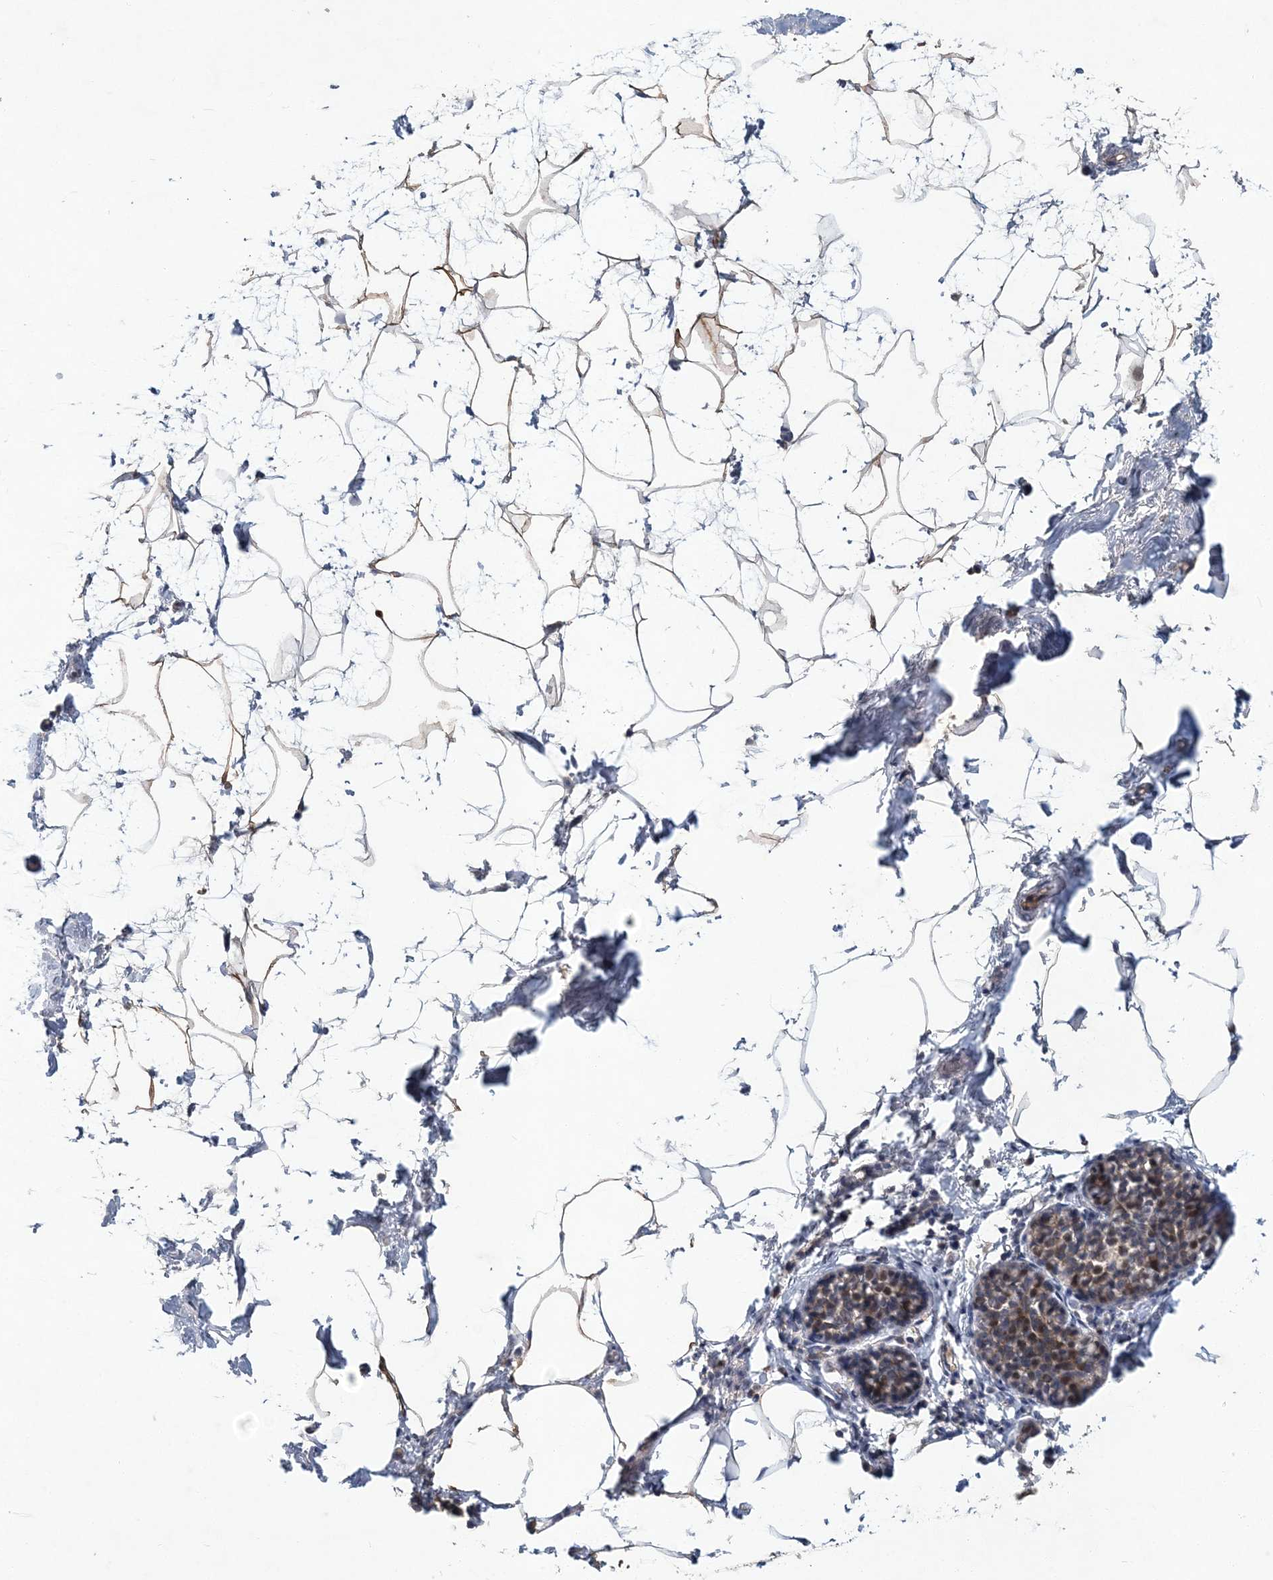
{"staining": {"intensity": "weak", "quantity": ">75%", "location": "cytoplasmic/membranous"}, "tissue": "breast", "cell_type": "Adipocytes", "image_type": "normal", "snomed": [{"axis": "morphology", "description": "Normal tissue, NOS"}, {"axis": "morphology", "description": "Lobular carcinoma"}, {"axis": "topography", "description": "Breast"}], "caption": "Weak cytoplasmic/membranous protein staining is seen in about >75% of adipocytes in breast. The staining was performed using DAB to visualize the protein expression in brown, while the nuclei were stained in blue with hematoxylin (Magnification: 20x).", "gene": "RNF25", "patient": {"sex": "female", "age": 62}}